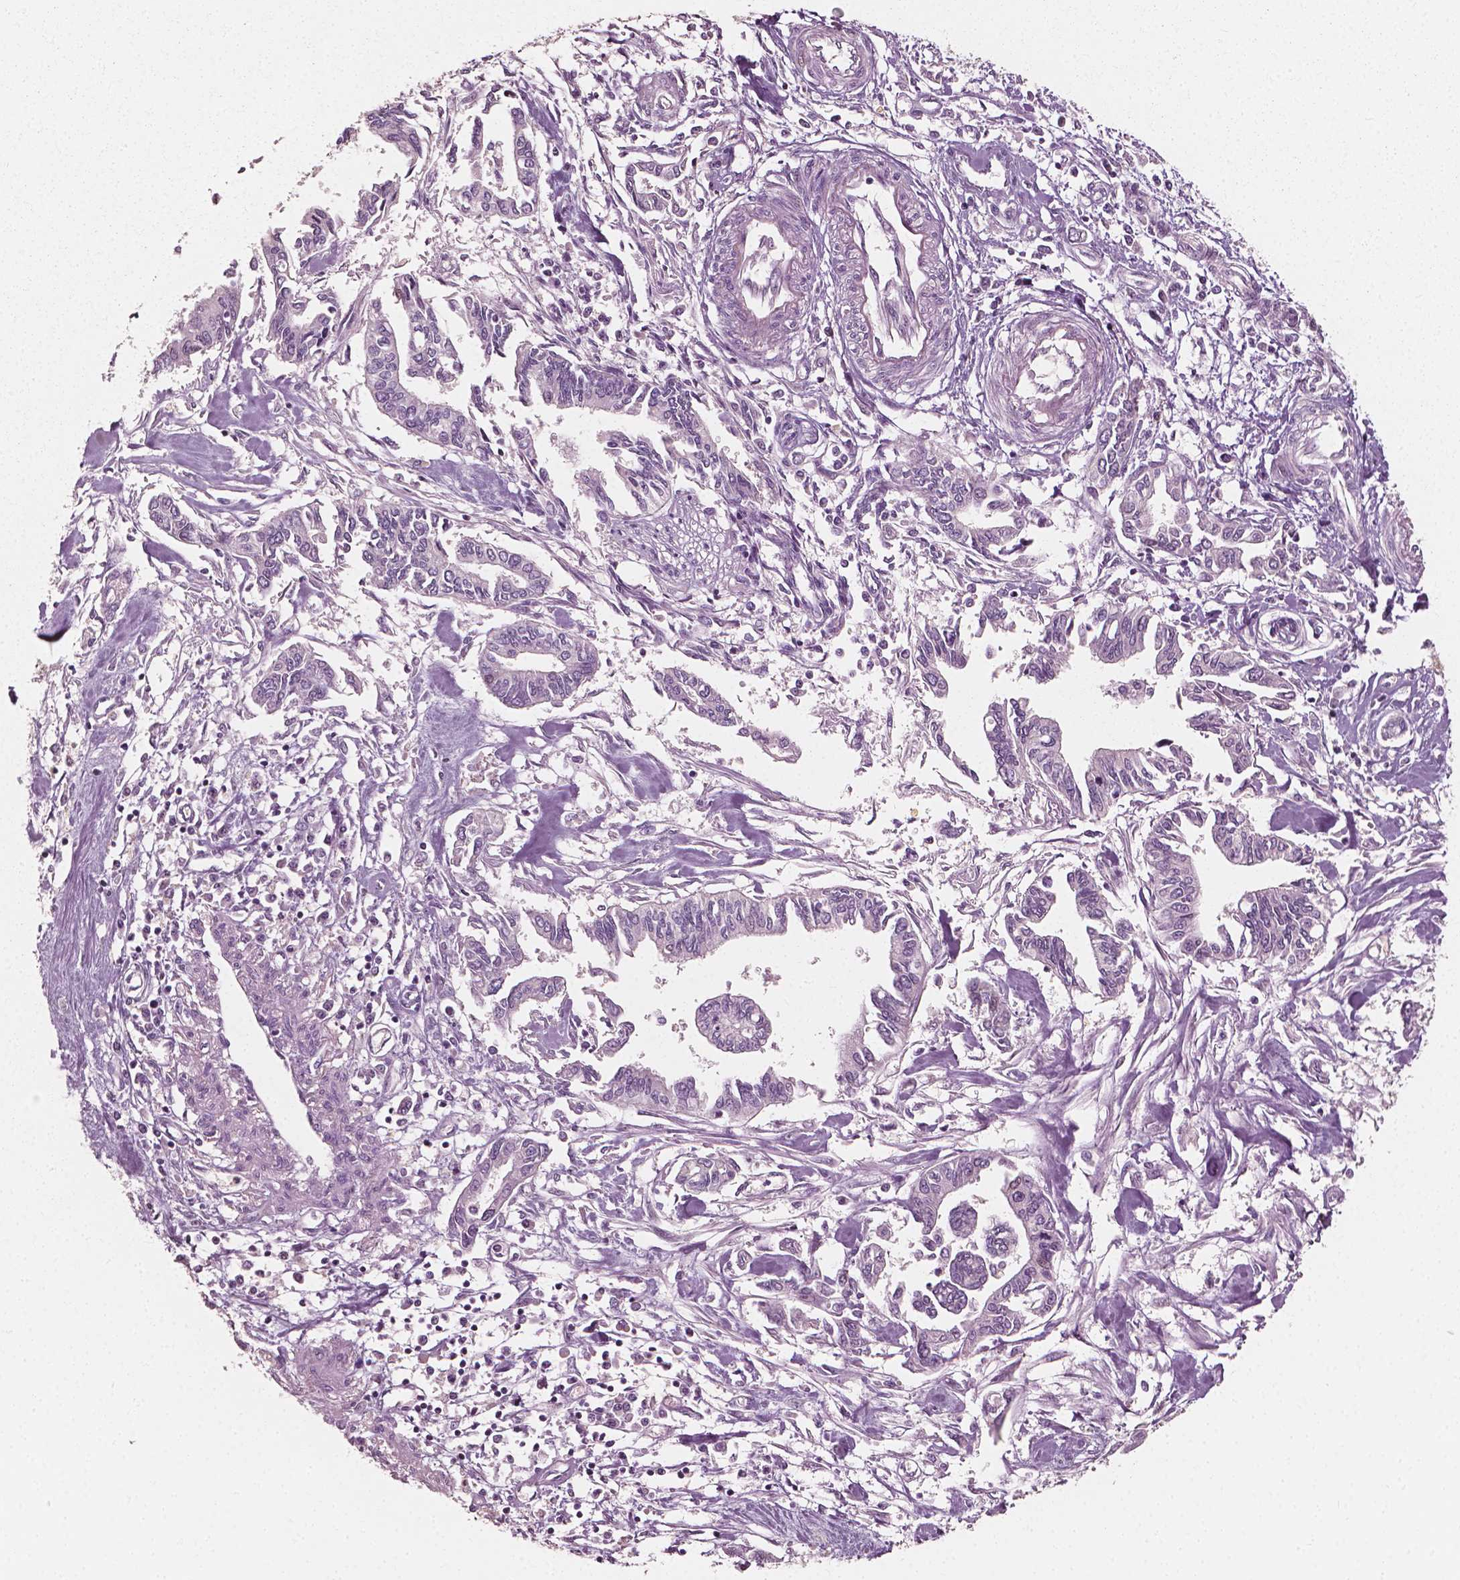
{"staining": {"intensity": "negative", "quantity": "none", "location": "none"}, "tissue": "pancreatic cancer", "cell_type": "Tumor cells", "image_type": "cancer", "snomed": [{"axis": "morphology", "description": "Adenocarcinoma, NOS"}, {"axis": "topography", "description": "Pancreas"}], "caption": "Human pancreatic adenocarcinoma stained for a protein using immunohistochemistry reveals no positivity in tumor cells.", "gene": "APOA4", "patient": {"sex": "male", "age": 60}}